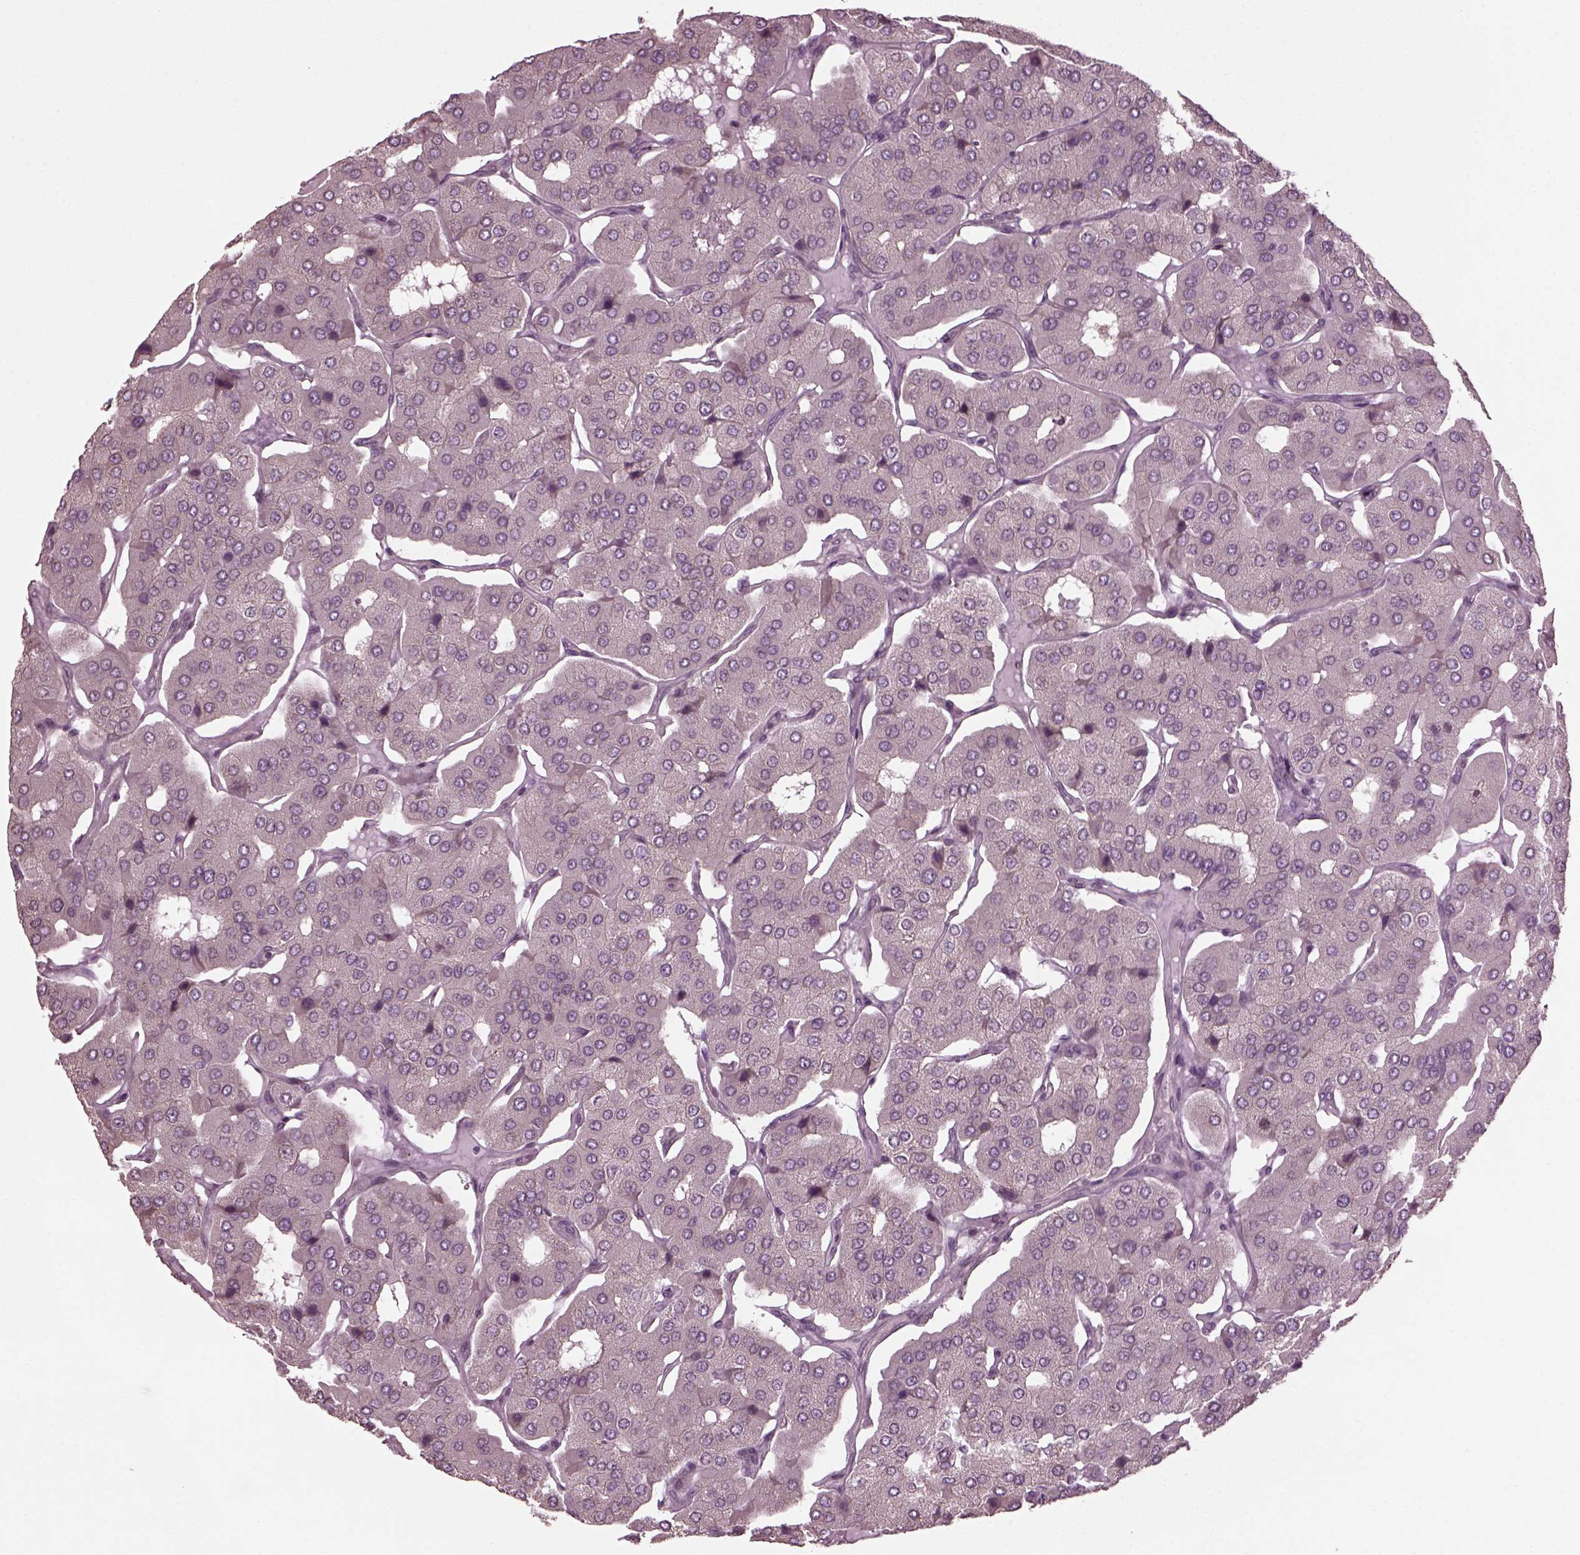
{"staining": {"intensity": "negative", "quantity": "none", "location": "none"}, "tissue": "parathyroid gland", "cell_type": "Glandular cells", "image_type": "normal", "snomed": [{"axis": "morphology", "description": "Normal tissue, NOS"}, {"axis": "morphology", "description": "Adenoma, NOS"}, {"axis": "topography", "description": "Parathyroid gland"}], "caption": "Immunohistochemical staining of benign parathyroid gland demonstrates no significant positivity in glandular cells.", "gene": "CABP5", "patient": {"sex": "female", "age": 86}}